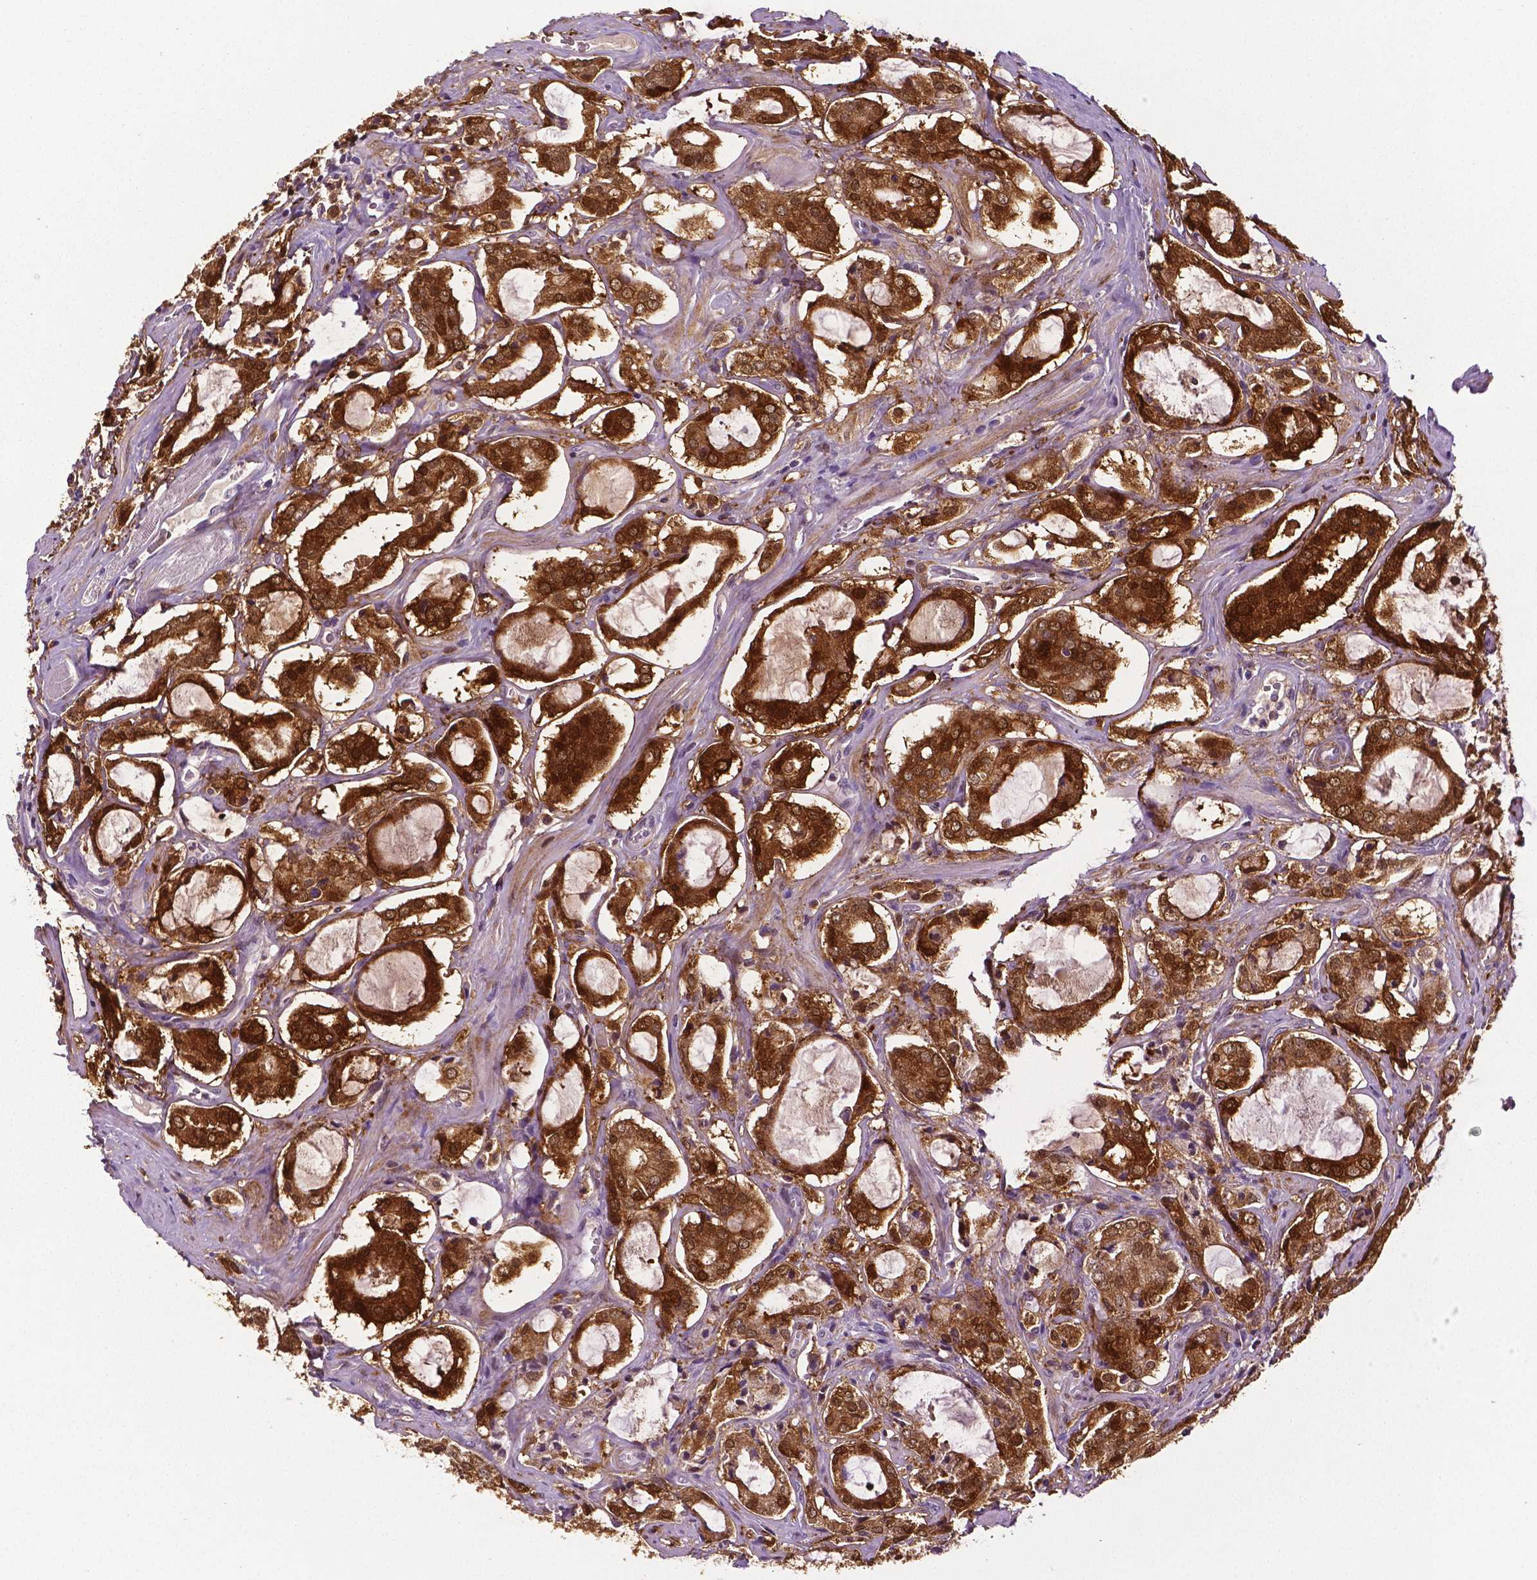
{"staining": {"intensity": "strong", "quantity": ">75%", "location": "cytoplasmic/membranous,nuclear"}, "tissue": "prostate cancer", "cell_type": "Tumor cells", "image_type": "cancer", "snomed": [{"axis": "morphology", "description": "Adenocarcinoma, NOS"}, {"axis": "topography", "description": "Prostate"}], "caption": "Prostate adenocarcinoma stained for a protein (brown) demonstrates strong cytoplasmic/membranous and nuclear positive expression in about >75% of tumor cells.", "gene": "PHGDH", "patient": {"sex": "male", "age": 66}}